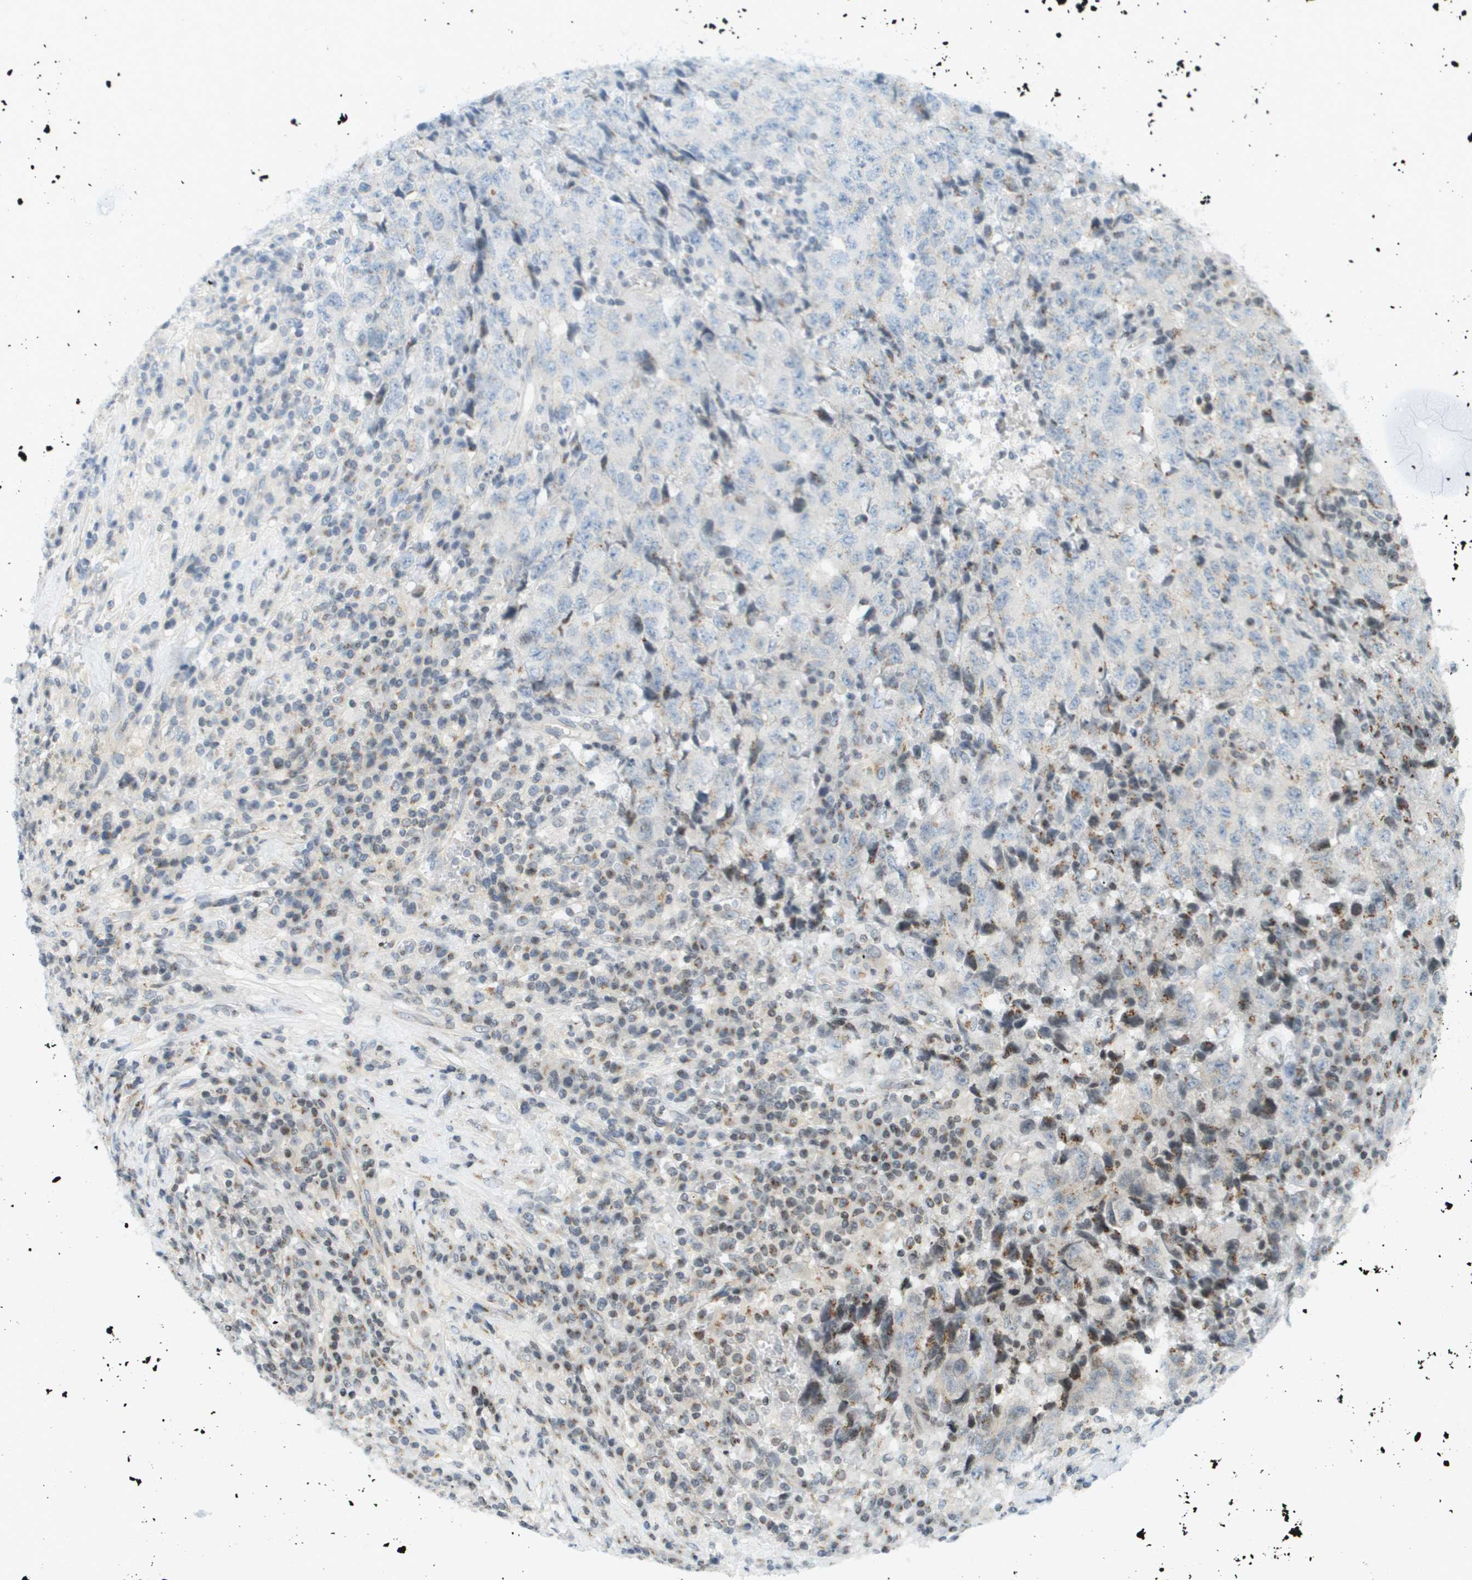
{"staining": {"intensity": "negative", "quantity": "none", "location": "none"}, "tissue": "testis cancer", "cell_type": "Tumor cells", "image_type": "cancer", "snomed": [{"axis": "morphology", "description": "Necrosis, NOS"}, {"axis": "morphology", "description": "Carcinoma, Embryonal, NOS"}, {"axis": "topography", "description": "Testis"}], "caption": "The IHC photomicrograph has no significant positivity in tumor cells of testis cancer tissue.", "gene": "EVC", "patient": {"sex": "male", "age": 19}}